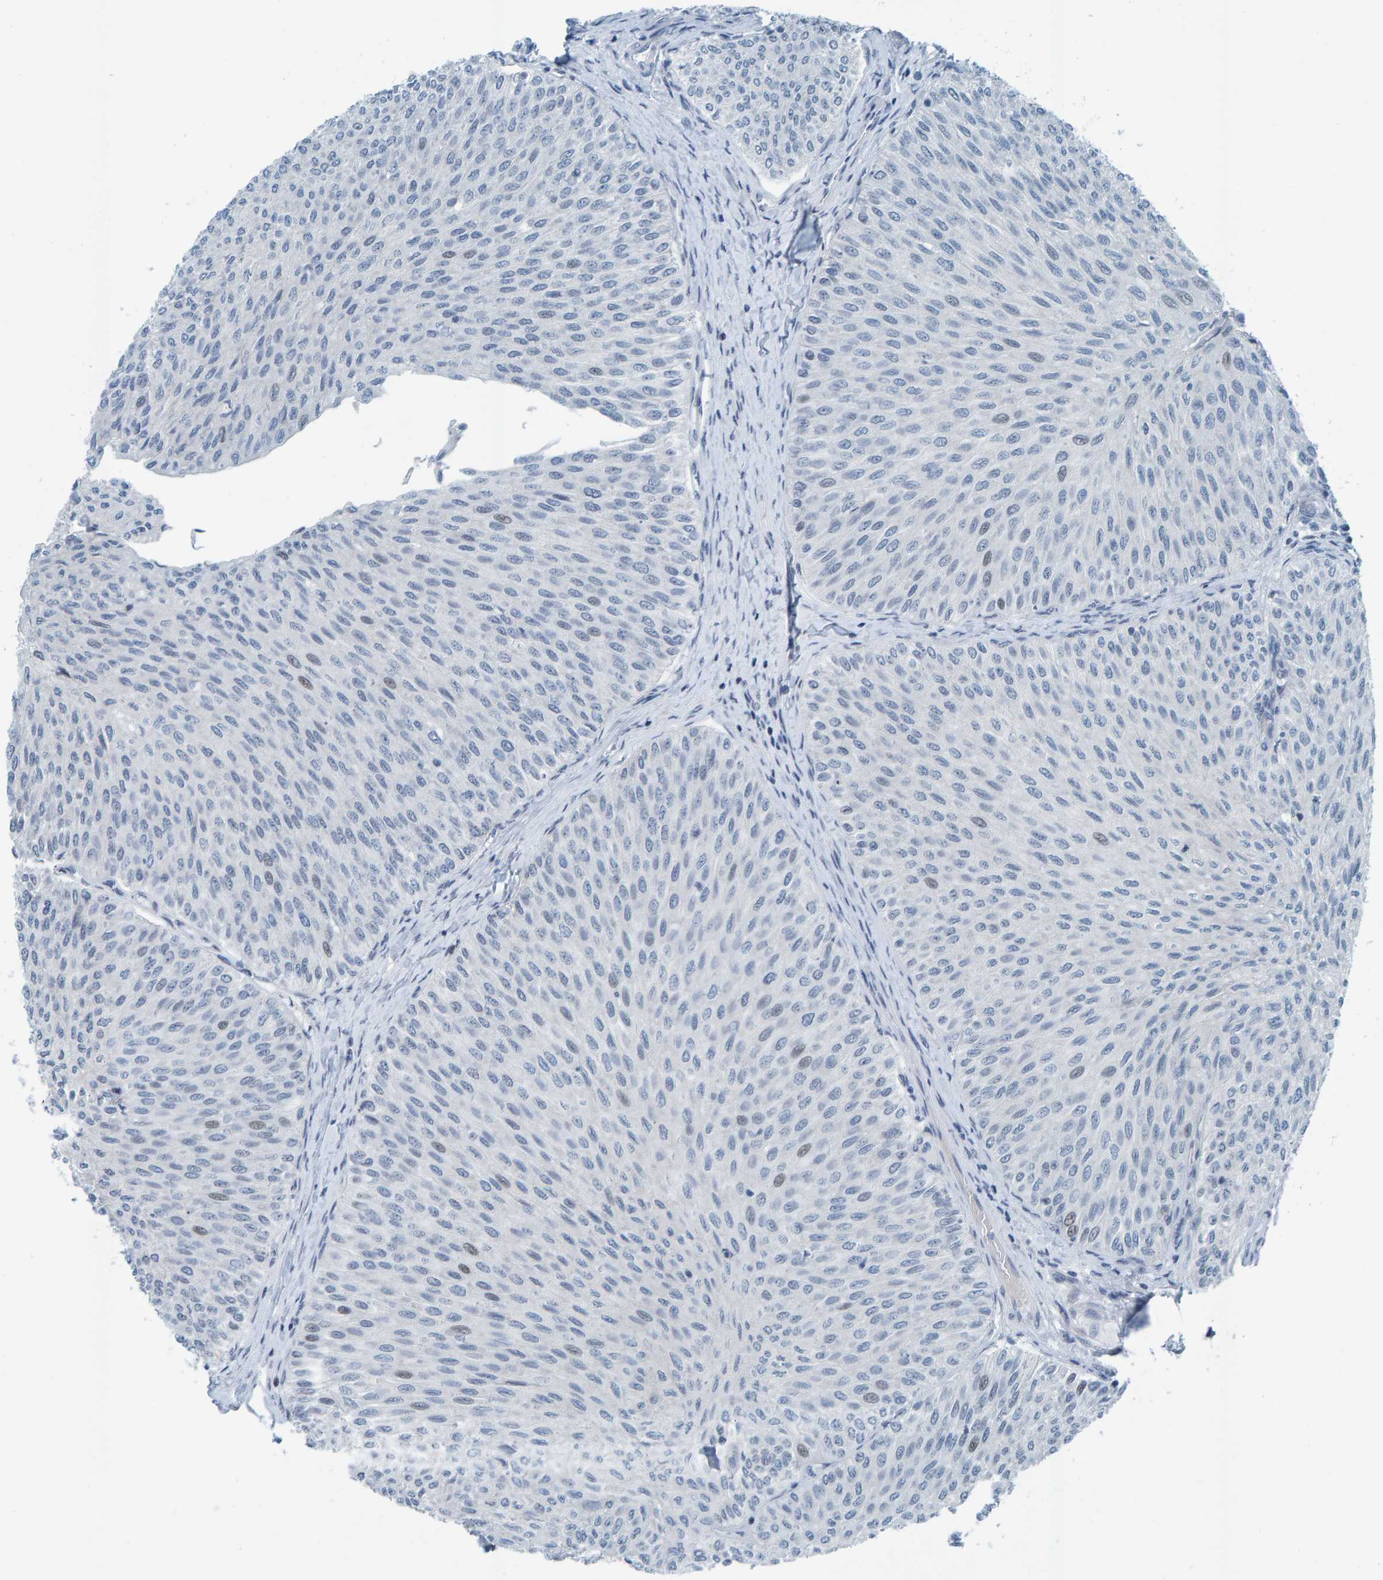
{"staining": {"intensity": "weak", "quantity": "<25%", "location": "nuclear"}, "tissue": "urothelial cancer", "cell_type": "Tumor cells", "image_type": "cancer", "snomed": [{"axis": "morphology", "description": "Urothelial carcinoma, Low grade"}, {"axis": "topography", "description": "Urinary bladder"}], "caption": "A high-resolution photomicrograph shows immunohistochemistry staining of urothelial cancer, which reveals no significant positivity in tumor cells.", "gene": "CNP", "patient": {"sex": "male", "age": 78}}